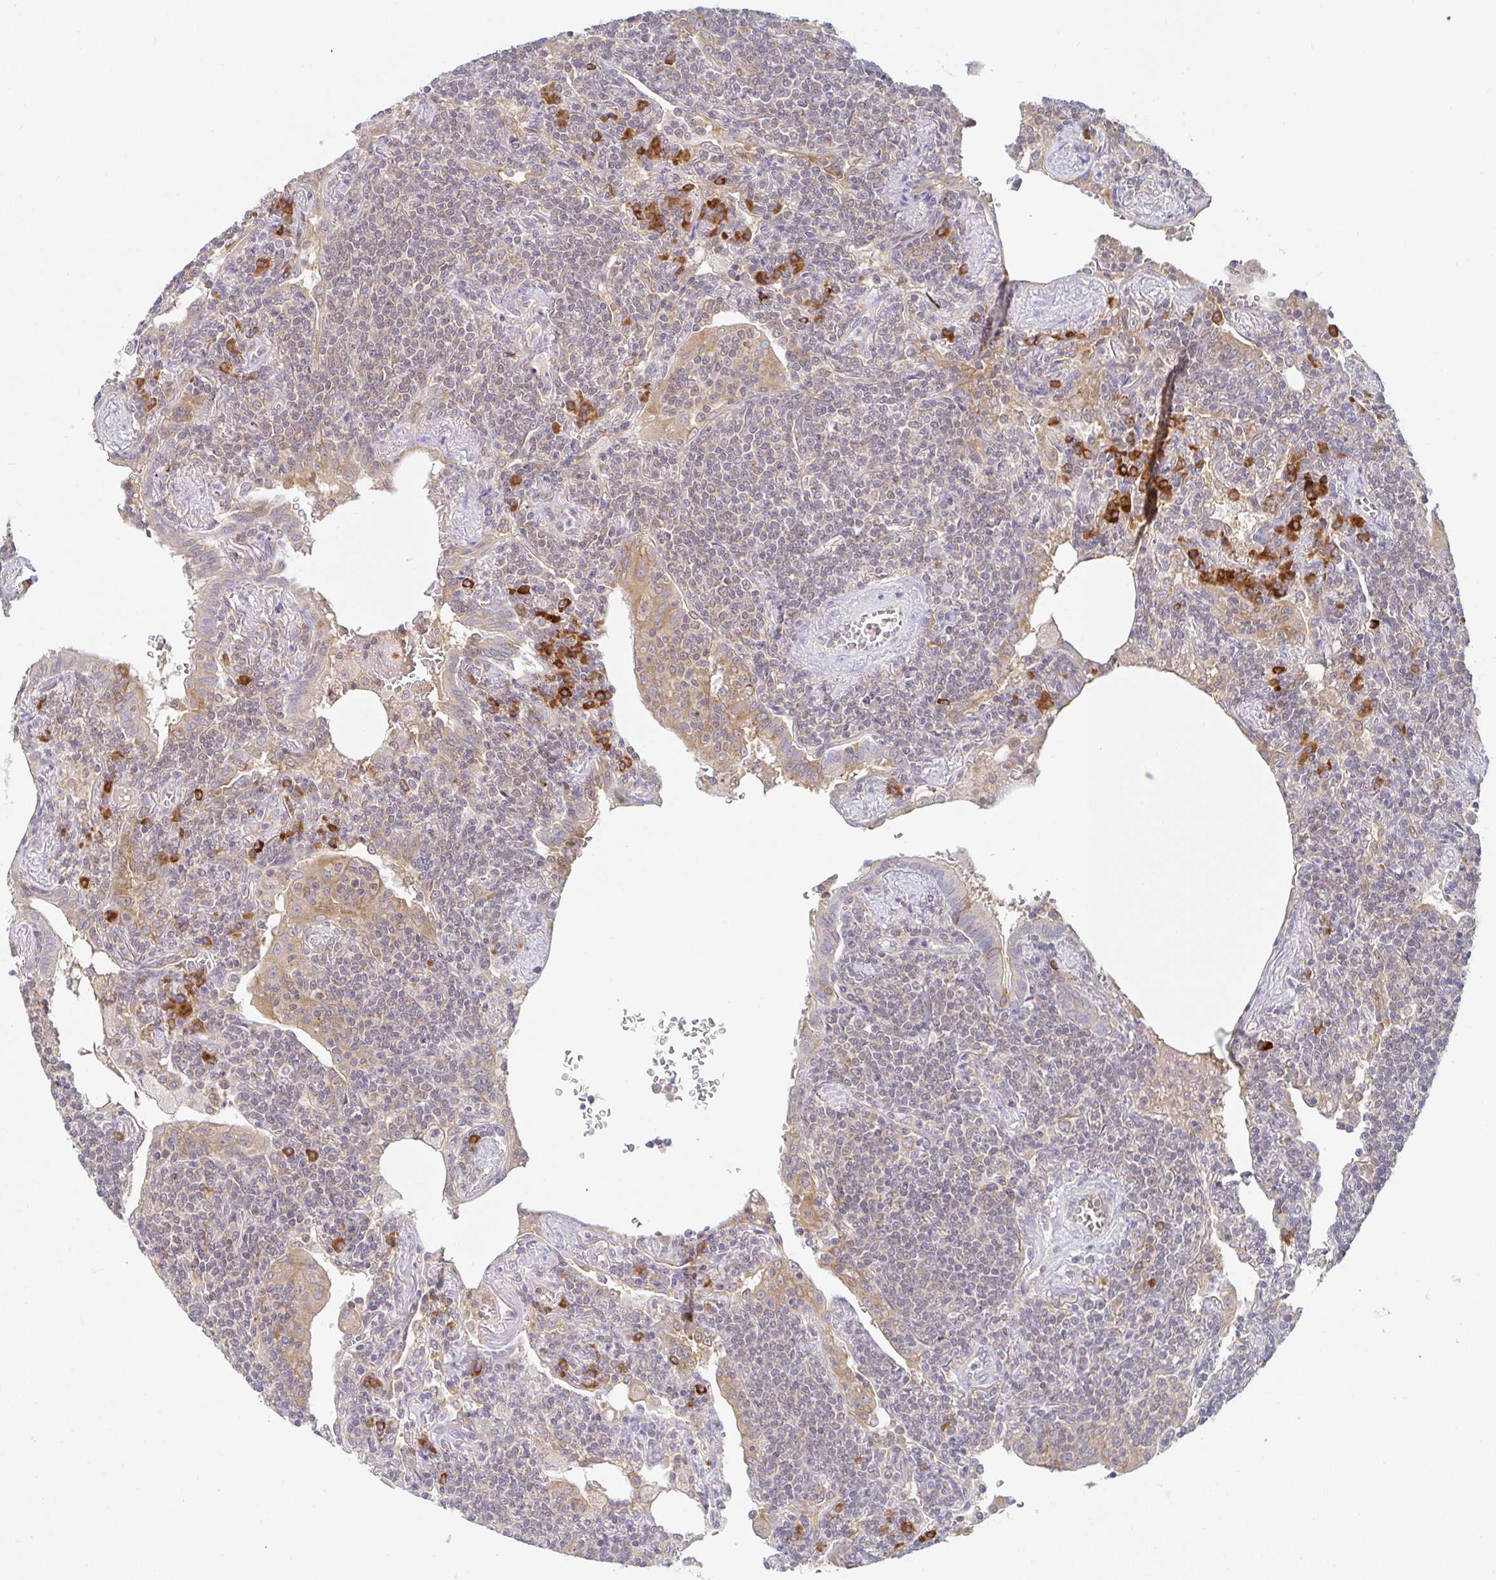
{"staining": {"intensity": "weak", "quantity": "<25%", "location": "cytoplasmic/membranous"}, "tissue": "lymphoma", "cell_type": "Tumor cells", "image_type": "cancer", "snomed": [{"axis": "morphology", "description": "Malignant lymphoma, non-Hodgkin's type, Low grade"}, {"axis": "topography", "description": "Lung"}], "caption": "A high-resolution image shows immunohistochemistry (IHC) staining of malignant lymphoma, non-Hodgkin's type (low-grade), which exhibits no significant positivity in tumor cells.", "gene": "DERL2", "patient": {"sex": "female", "age": 71}}